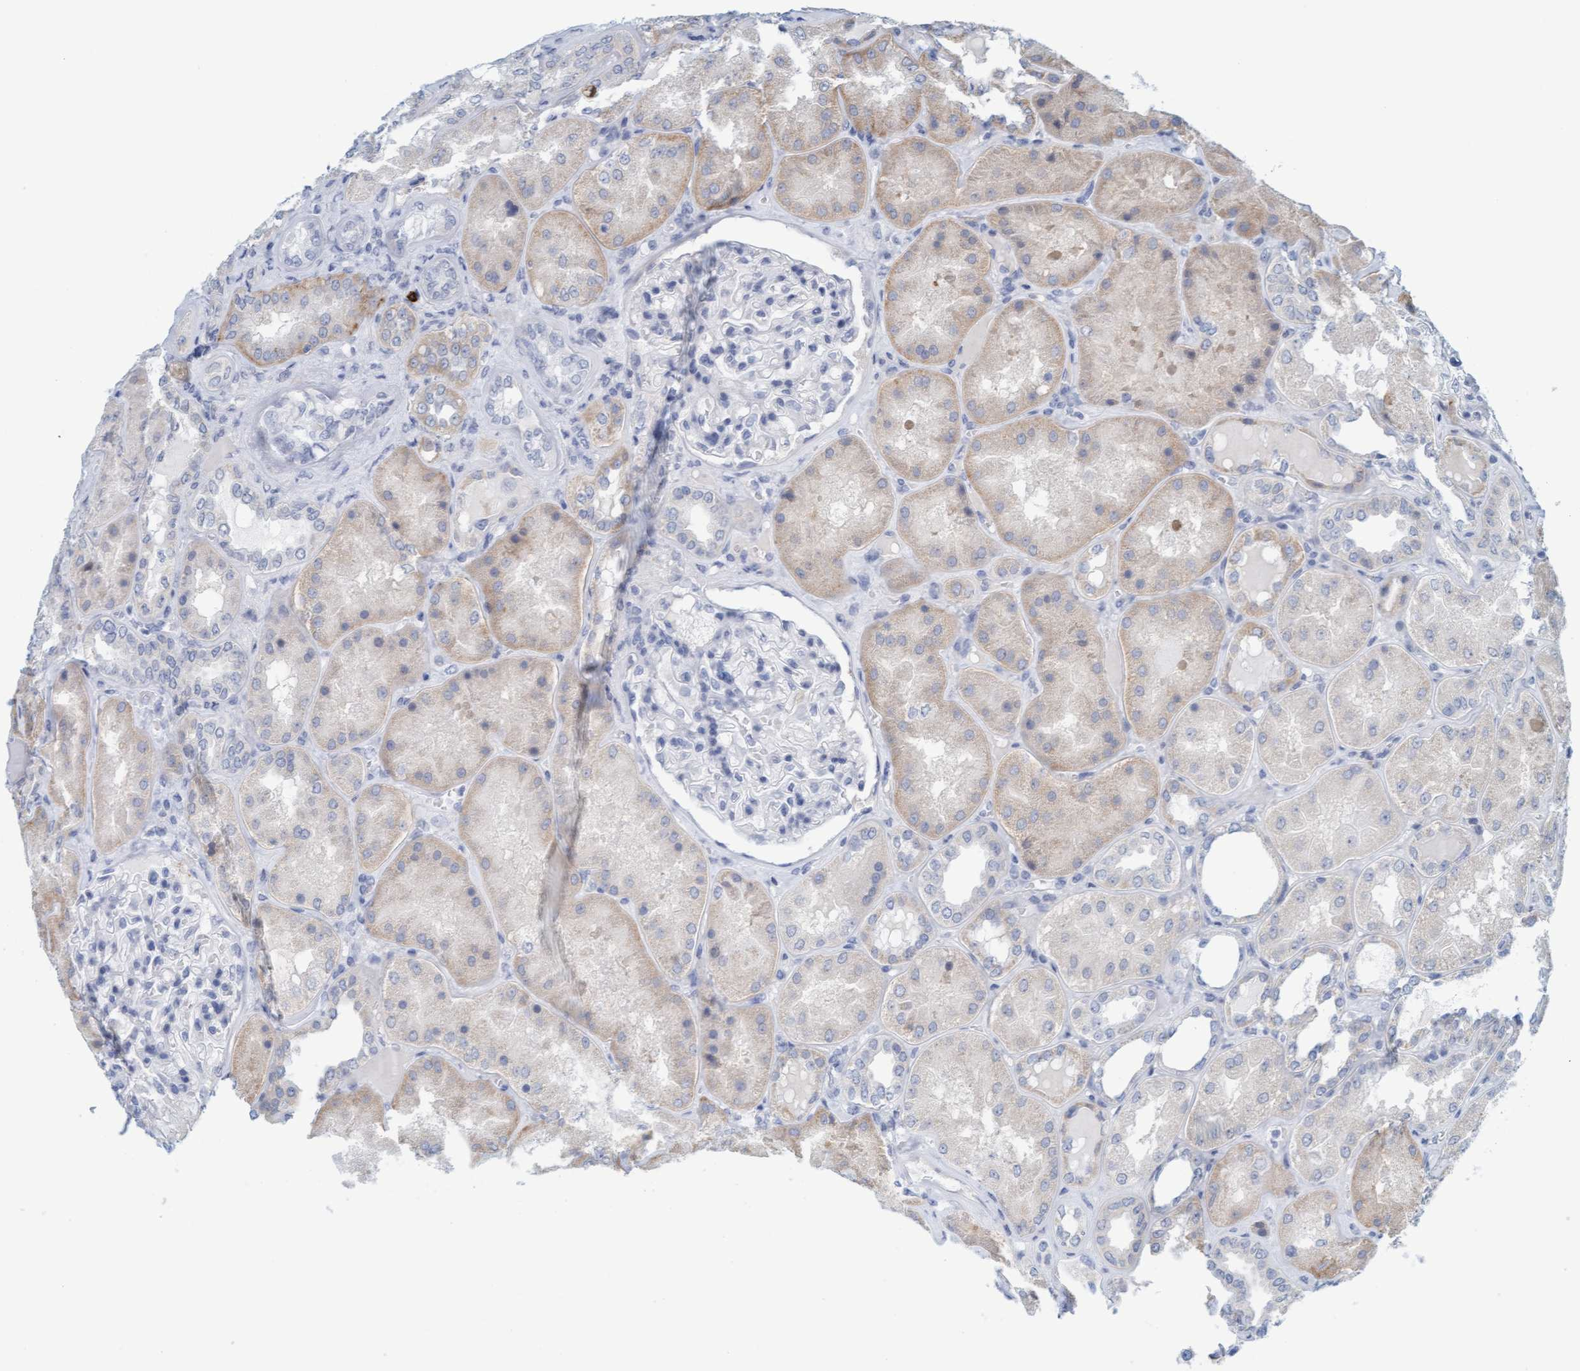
{"staining": {"intensity": "negative", "quantity": "none", "location": "none"}, "tissue": "kidney", "cell_type": "Cells in glomeruli", "image_type": "normal", "snomed": [{"axis": "morphology", "description": "Normal tissue, NOS"}, {"axis": "topography", "description": "Kidney"}], "caption": "An immunohistochemistry (IHC) image of unremarkable kidney is shown. There is no staining in cells in glomeruli of kidney. (DAB immunohistochemistry (IHC) with hematoxylin counter stain).", "gene": "CPA3", "patient": {"sex": "female", "age": 56}}